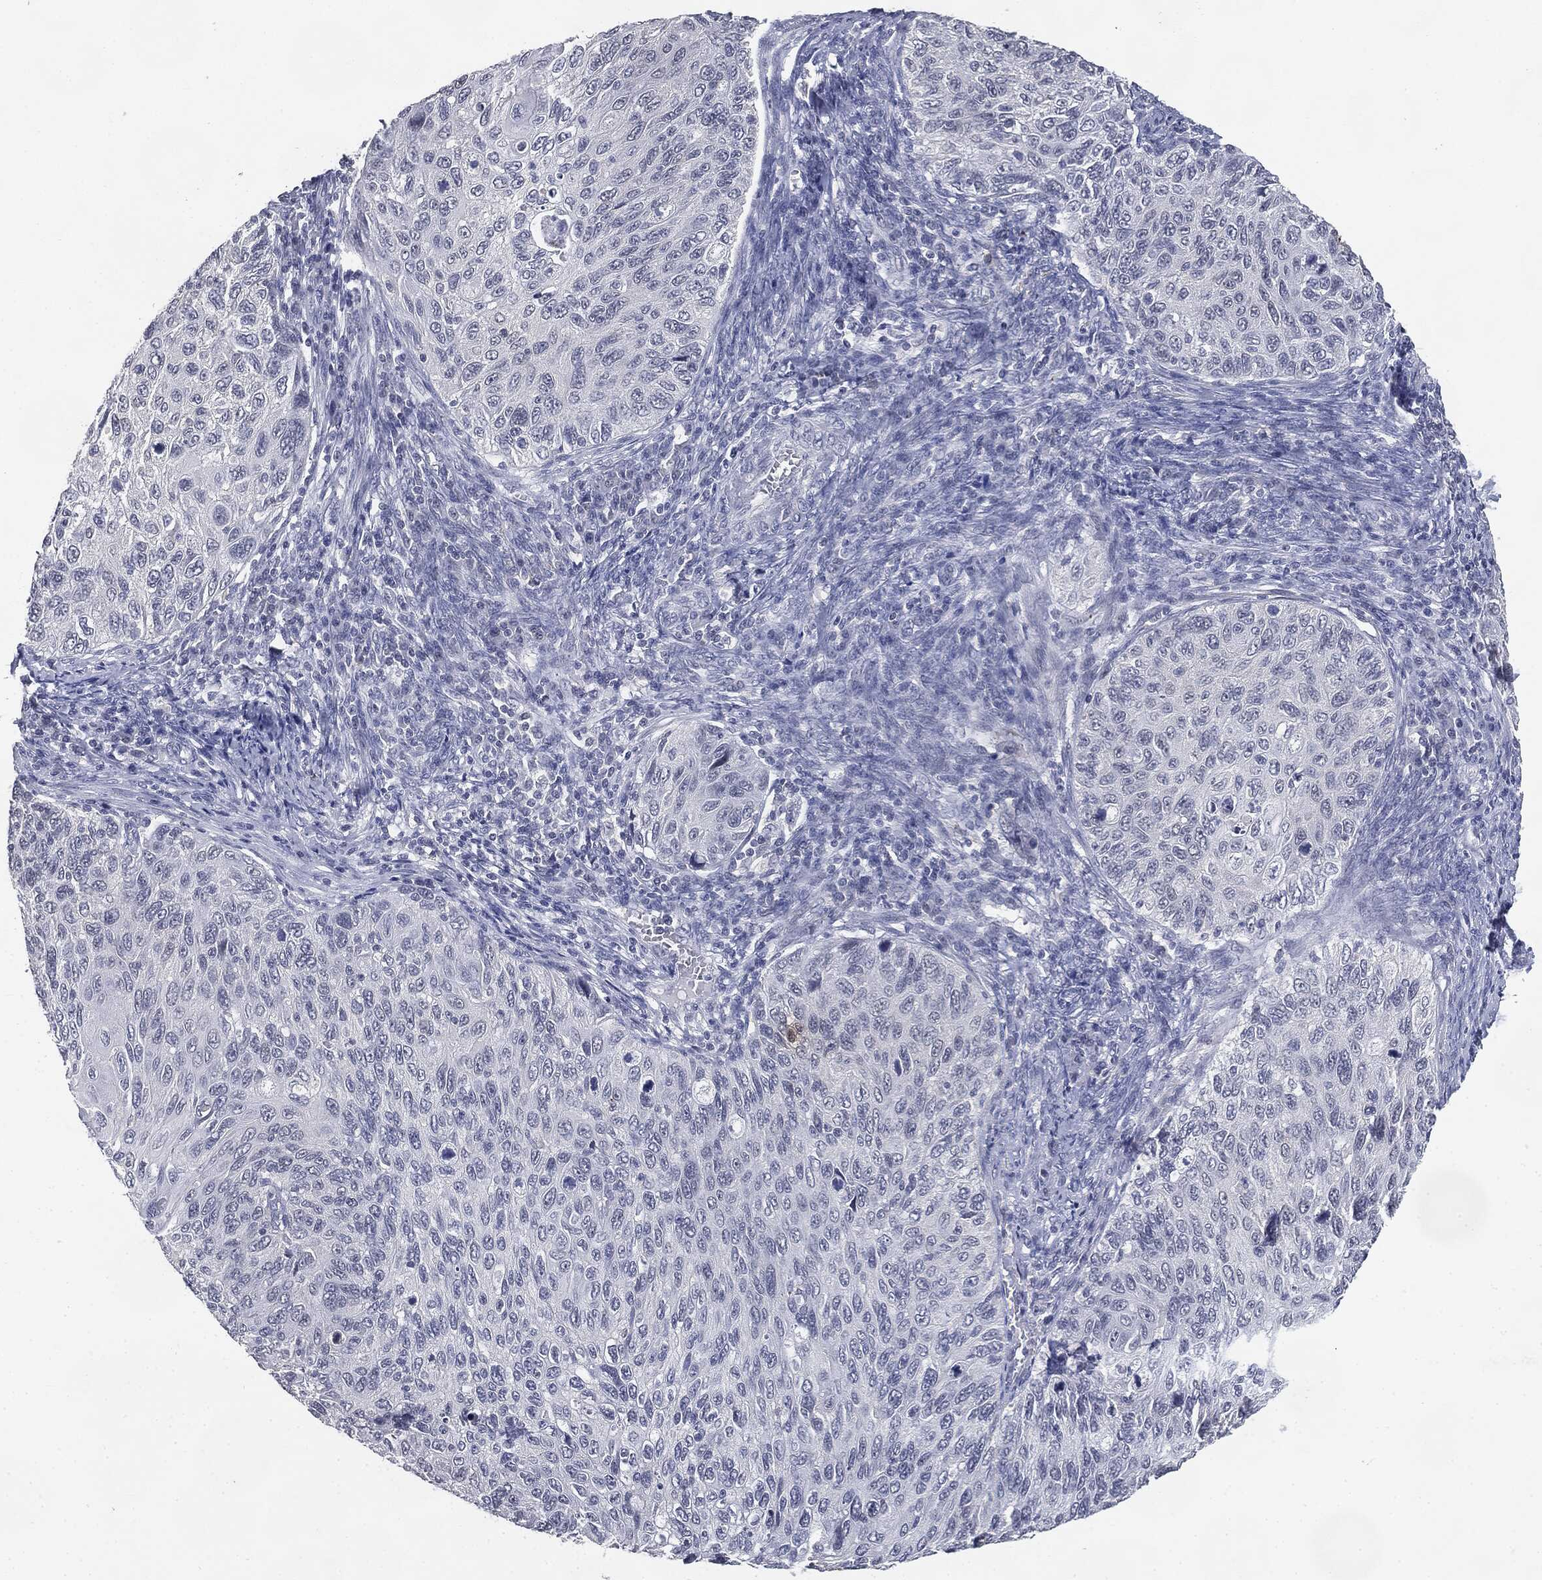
{"staining": {"intensity": "negative", "quantity": "none", "location": "none"}, "tissue": "cervical cancer", "cell_type": "Tumor cells", "image_type": "cancer", "snomed": [{"axis": "morphology", "description": "Squamous cell carcinoma, NOS"}, {"axis": "topography", "description": "Cervix"}], "caption": "IHC of cervical cancer (squamous cell carcinoma) reveals no staining in tumor cells.", "gene": "SLC2A2", "patient": {"sex": "female", "age": 70}}